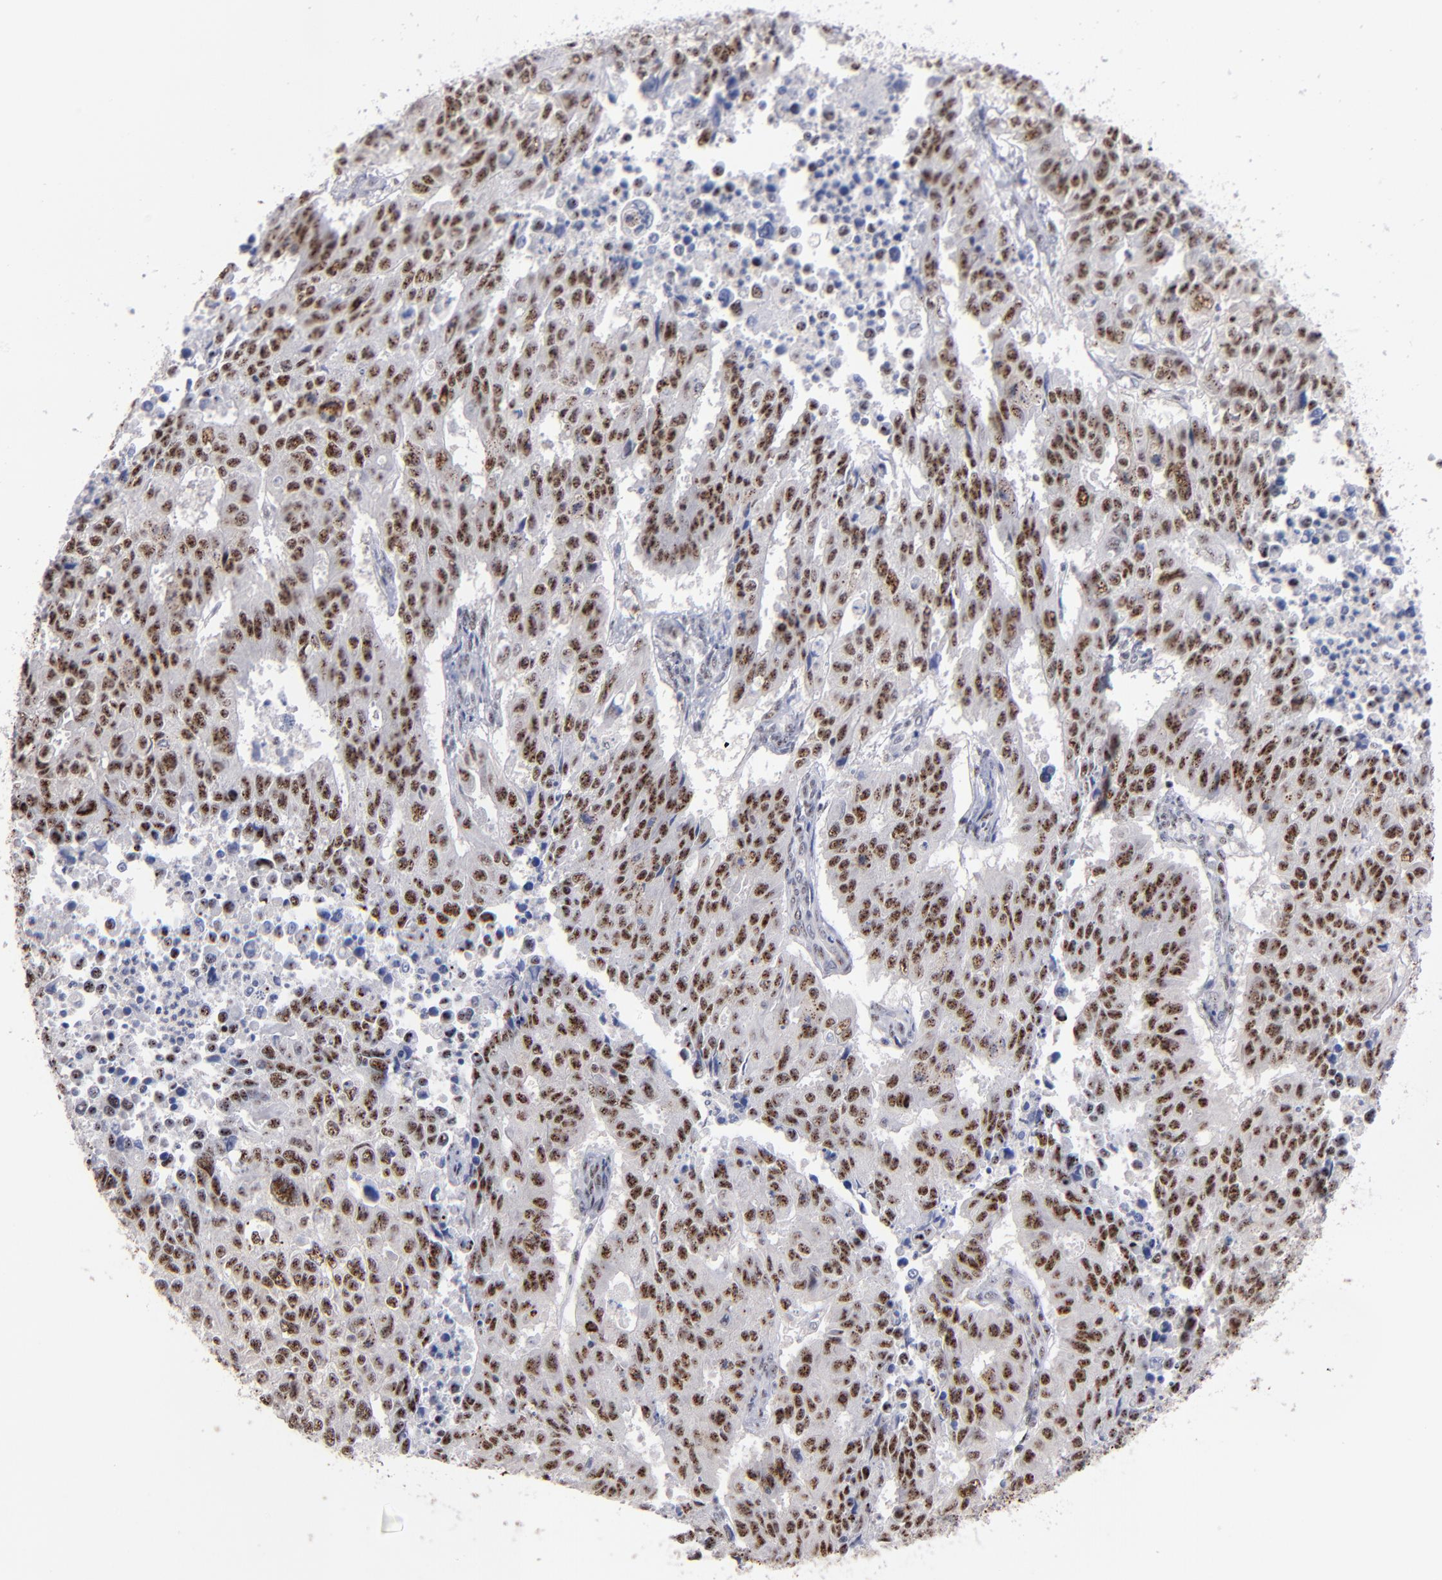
{"staining": {"intensity": "strong", "quantity": ">75%", "location": "nuclear"}, "tissue": "endometrial cancer", "cell_type": "Tumor cells", "image_type": "cancer", "snomed": [{"axis": "morphology", "description": "Adenocarcinoma, NOS"}, {"axis": "topography", "description": "Endometrium"}], "caption": "Immunohistochemistry (DAB) staining of human endometrial cancer (adenocarcinoma) displays strong nuclear protein staining in approximately >75% of tumor cells.", "gene": "RAF1", "patient": {"sex": "female", "age": 42}}